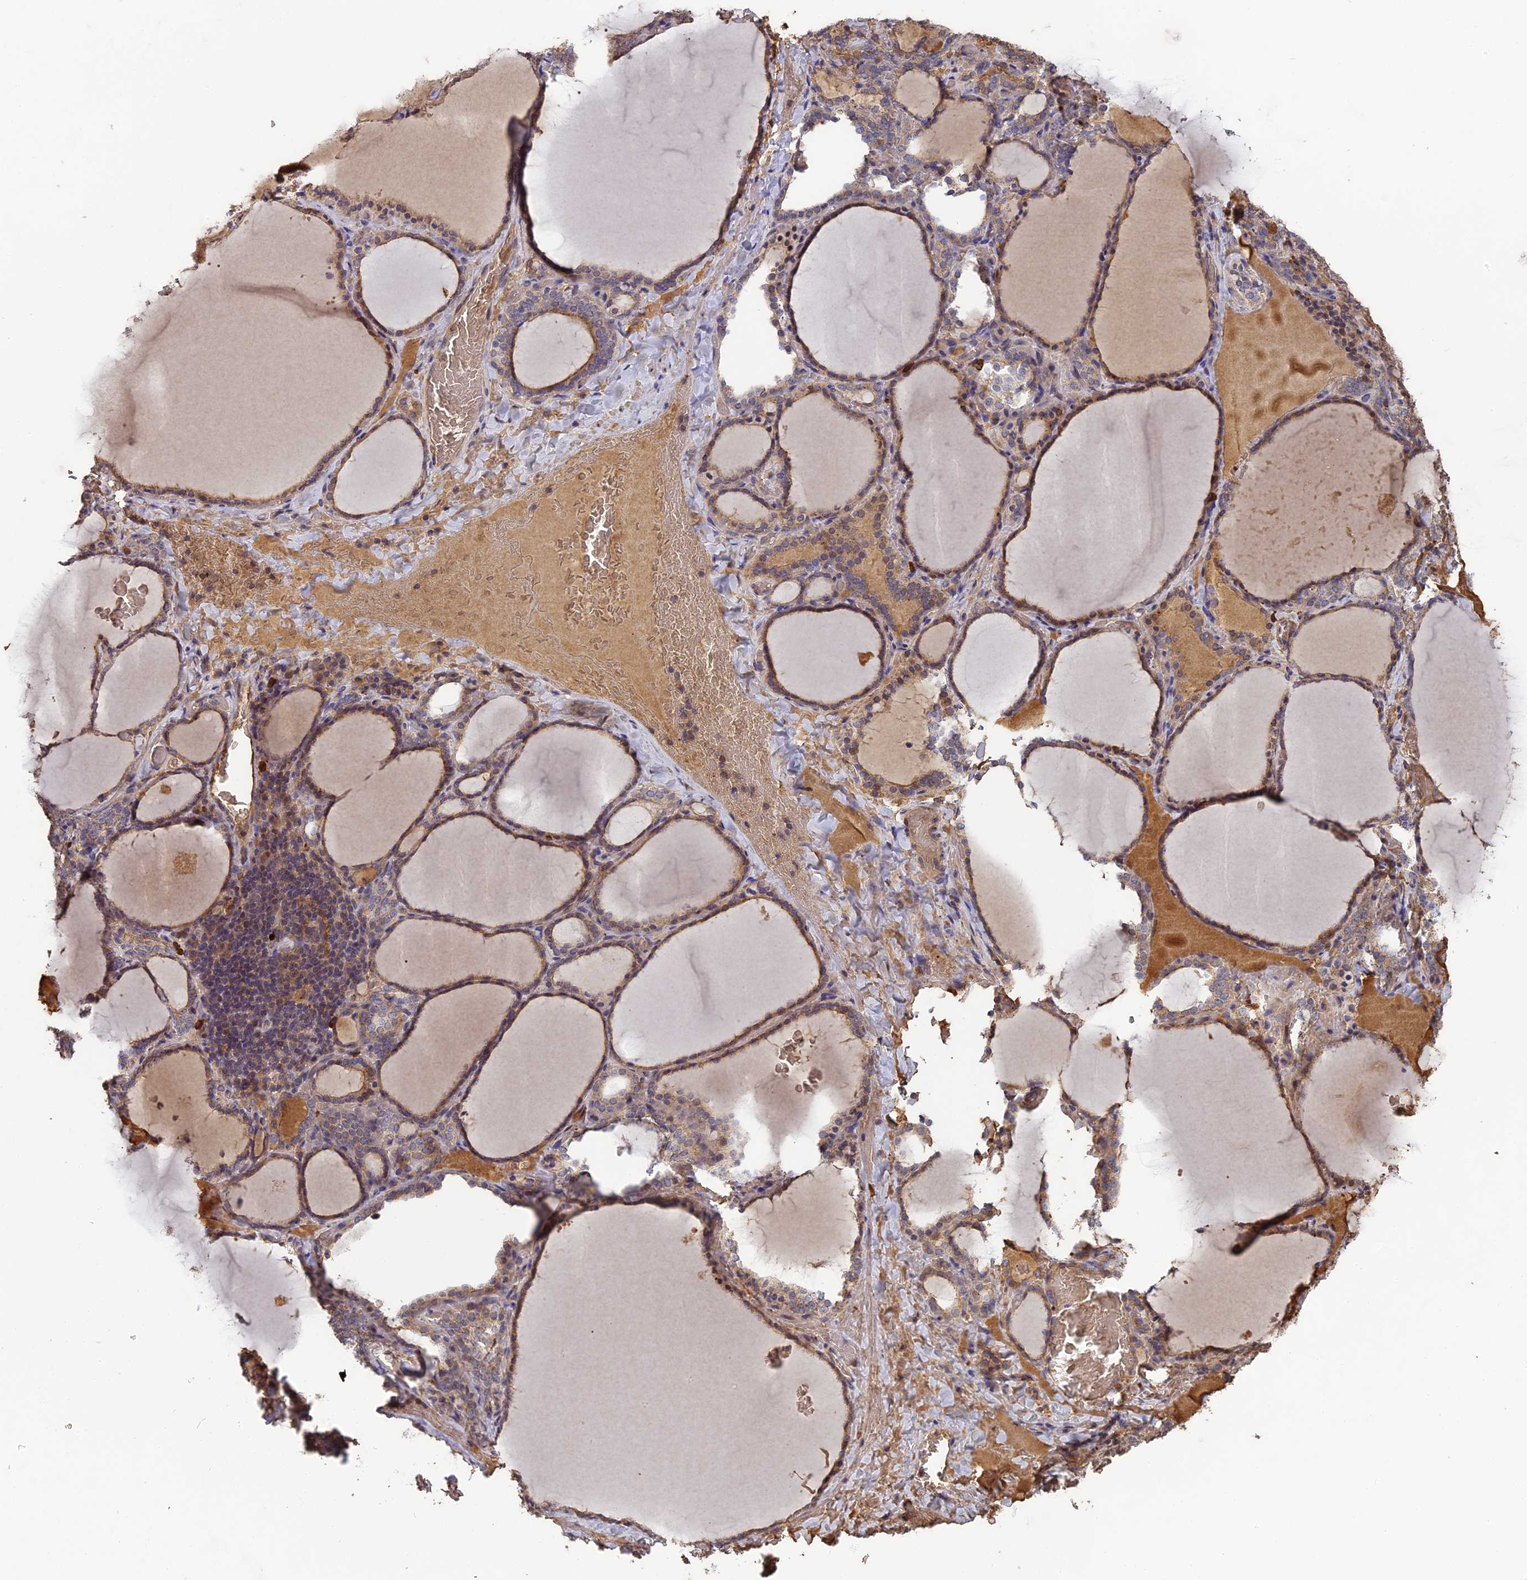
{"staining": {"intensity": "moderate", "quantity": ">75%", "location": "cytoplasmic/membranous"}, "tissue": "thyroid gland", "cell_type": "Glandular cells", "image_type": "normal", "snomed": [{"axis": "morphology", "description": "Normal tissue, NOS"}, {"axis": "topography", "description": "Thyroid gland"}], "caption": "Immunohistochemical staining of unremarkable human thyroid gland demonstrates >75% levels of moderate cytoplasmic/membranous protein expression in approximately >75% of glandular cells.", "gene": "ERMAP", "patient": {"sex": "female", "age": 39}}